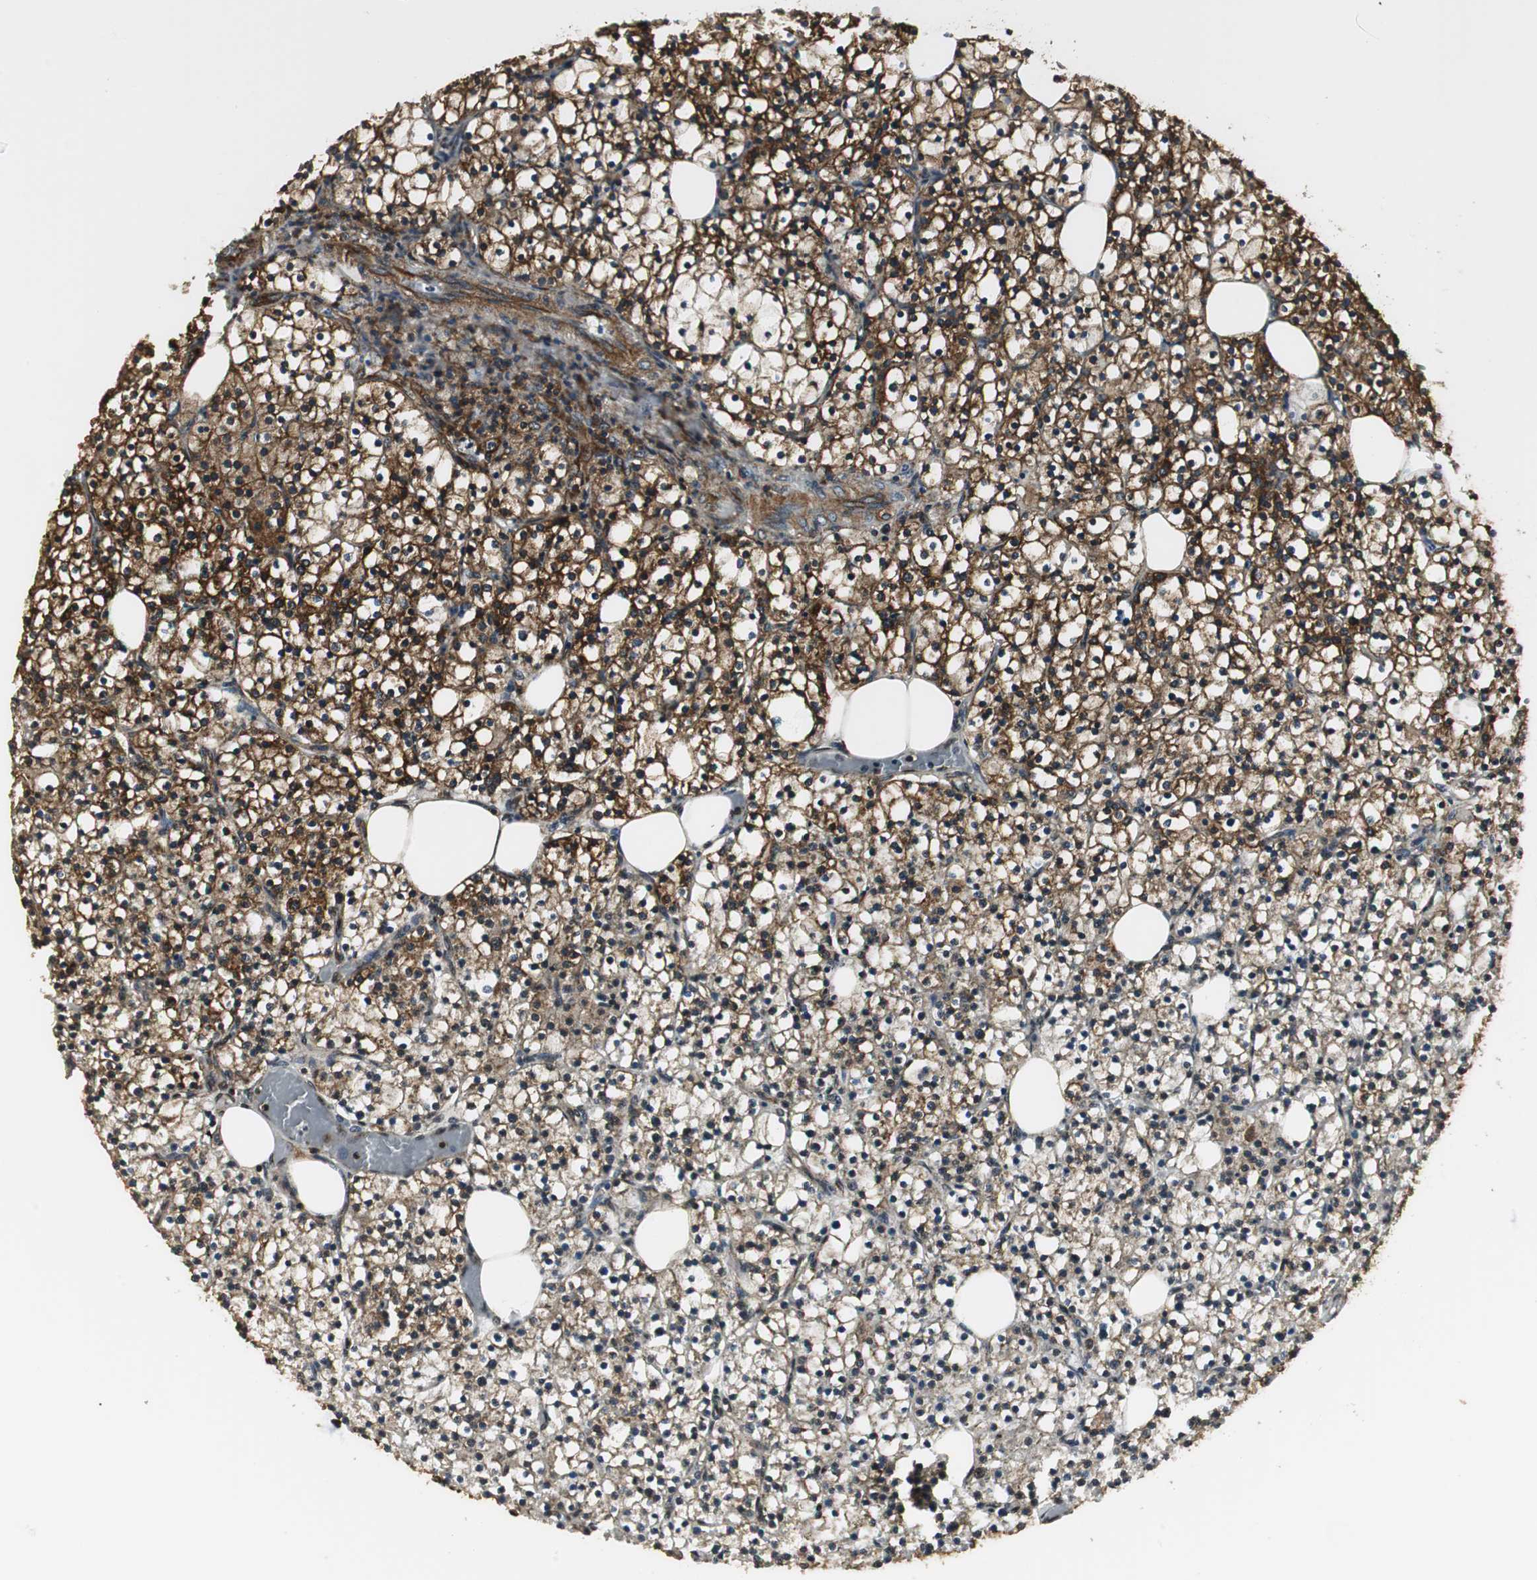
{"staining": {"intensity": "strong", "quantity": ">75%", "location": "cytoplasmic/membranous"}, "tissue": "parathyroid gland", "cell_type": "Glandular cells", "image_type": "normal", "snomed": [{"axis": "morphology", "description": "Normal tissue, NOS"}, {"axis": "topography", "description": "Parathyroid gland"}], "caption": "DAB immunohistochemical staining of benign human parathyroid gland shows strong cytoplasmic/membranous protein staining in approximately >75% of glandular cells.", "gene": "CCT5", "patient": {"sex": "female", "age": 63}}